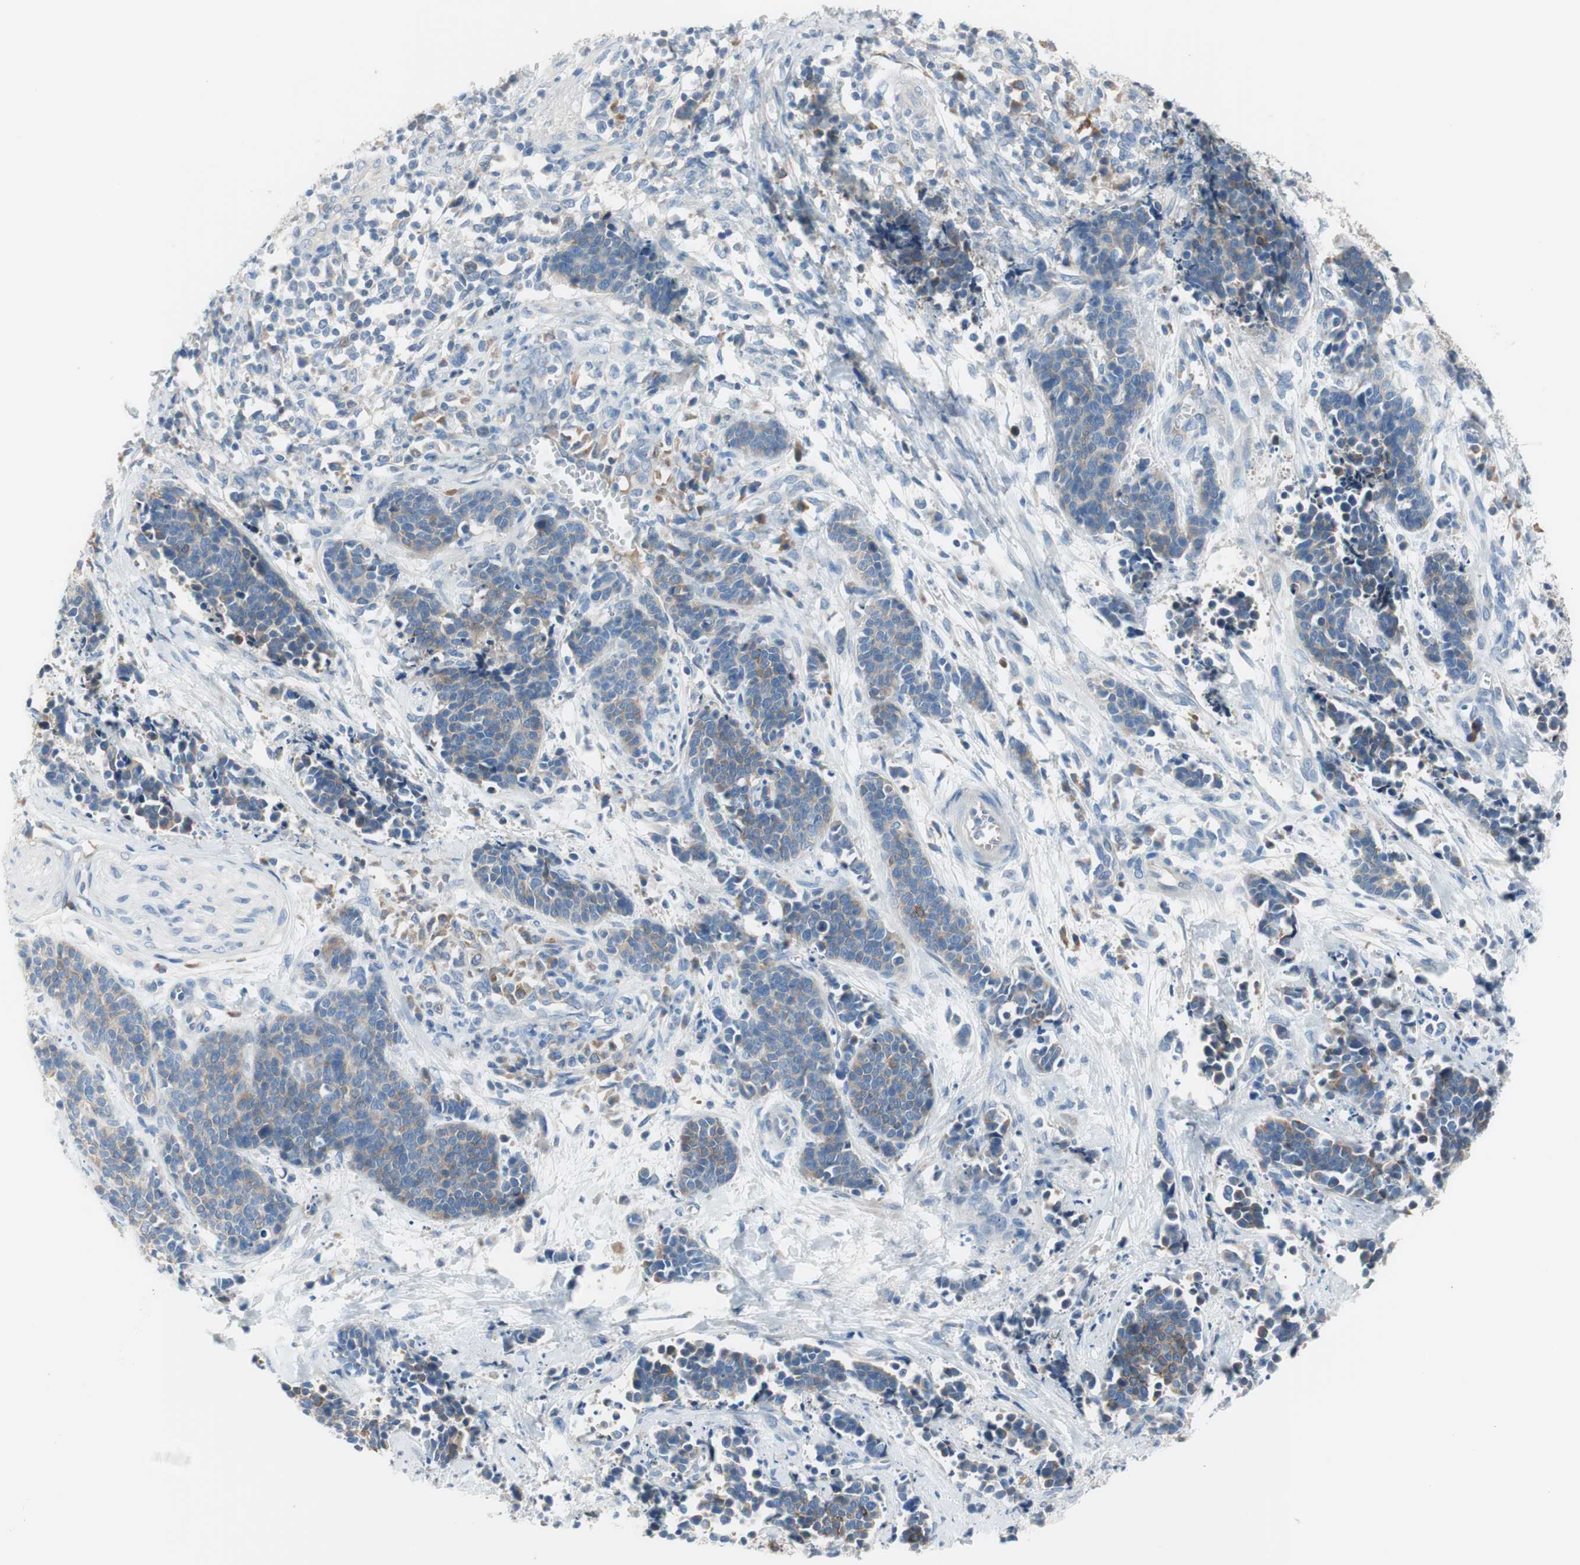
{"staining": {"intensity": "weak", "quantity": "25%-75%", "location": "cytoplasmic/membranous"}, "tissue": "cervical cancer", "cell_type": "Tumor cells", "image_type": "cancer", "snomed": [{"axis": "morphology", "description": "Squamous cell carcinoma, NOS"}, {"axis": "topography", "description": "Cervix"}], "caption": "The immunohistochemical stain highlights weak cytoplasmic/membranous expression in tumor cells of cervical cancer (squamous cell carcinoma) tissue.", "gene": "FDFT1", "patient": {"sex": "female", "age": 35}}